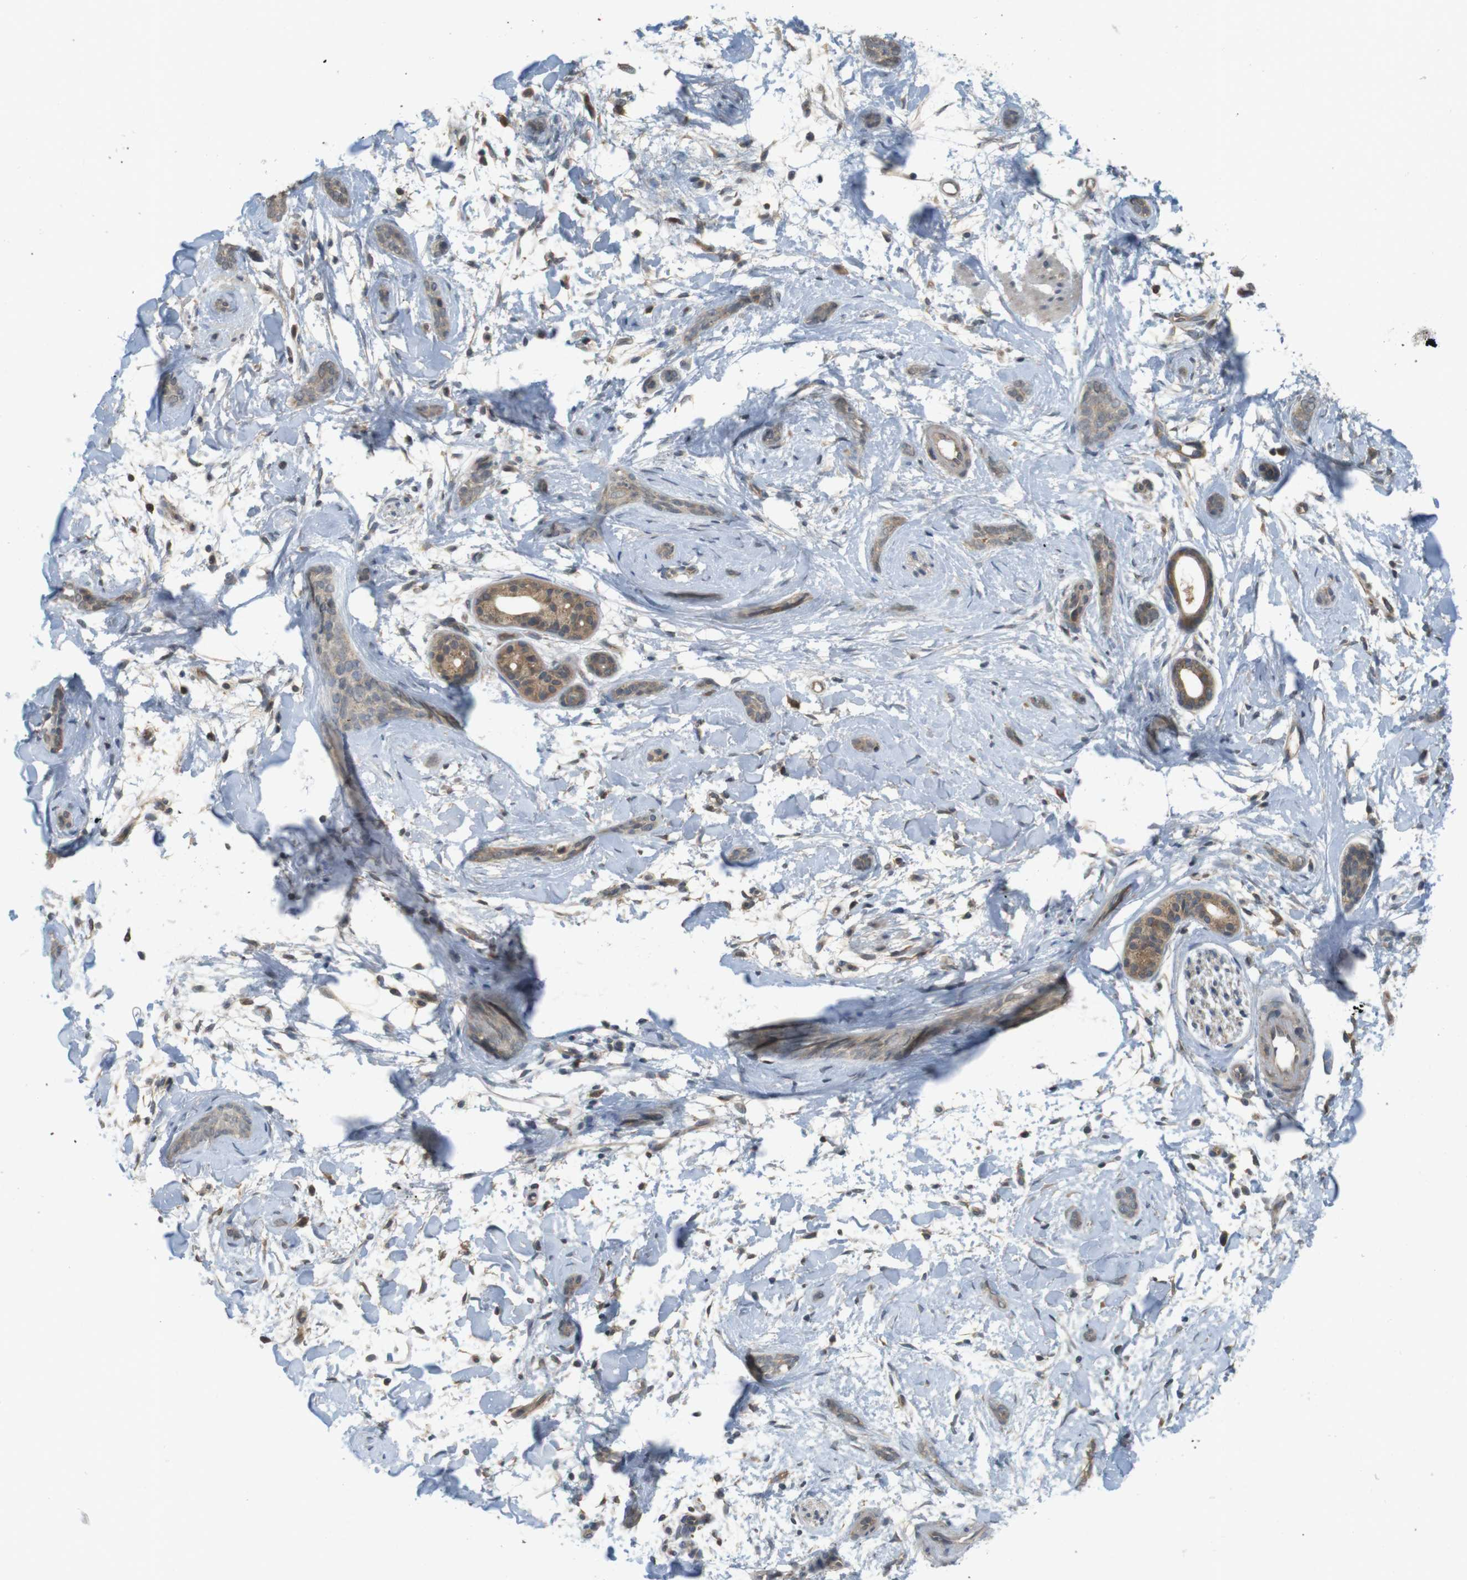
{"staining": {"intensity": "moderate", "quantity": ">75%", "location": "cytoplasmic/membranous"}, "tissue": "skin cancer", "cell_type": "Tumor cells", "image_type": "cancer", "snomed": [{"axis": "morphology", "description": "Basal cell carcinoma"}, {"axis": "morphology", "description": "Adnexal tumor, benign"}, {"axis": "topography", "description": "Skin"}], "caption": "A brown stain highlights moderate cytoplasmic/membranous staining of a protein in skin basal cell carcinoma tumor cells. (Stains: DAB in brown, nuclei in blue, Microscopy: brightfield microscopy at high magnification).", "gene": "RNF130", "patient": {"sex": "female", "age": 42}}